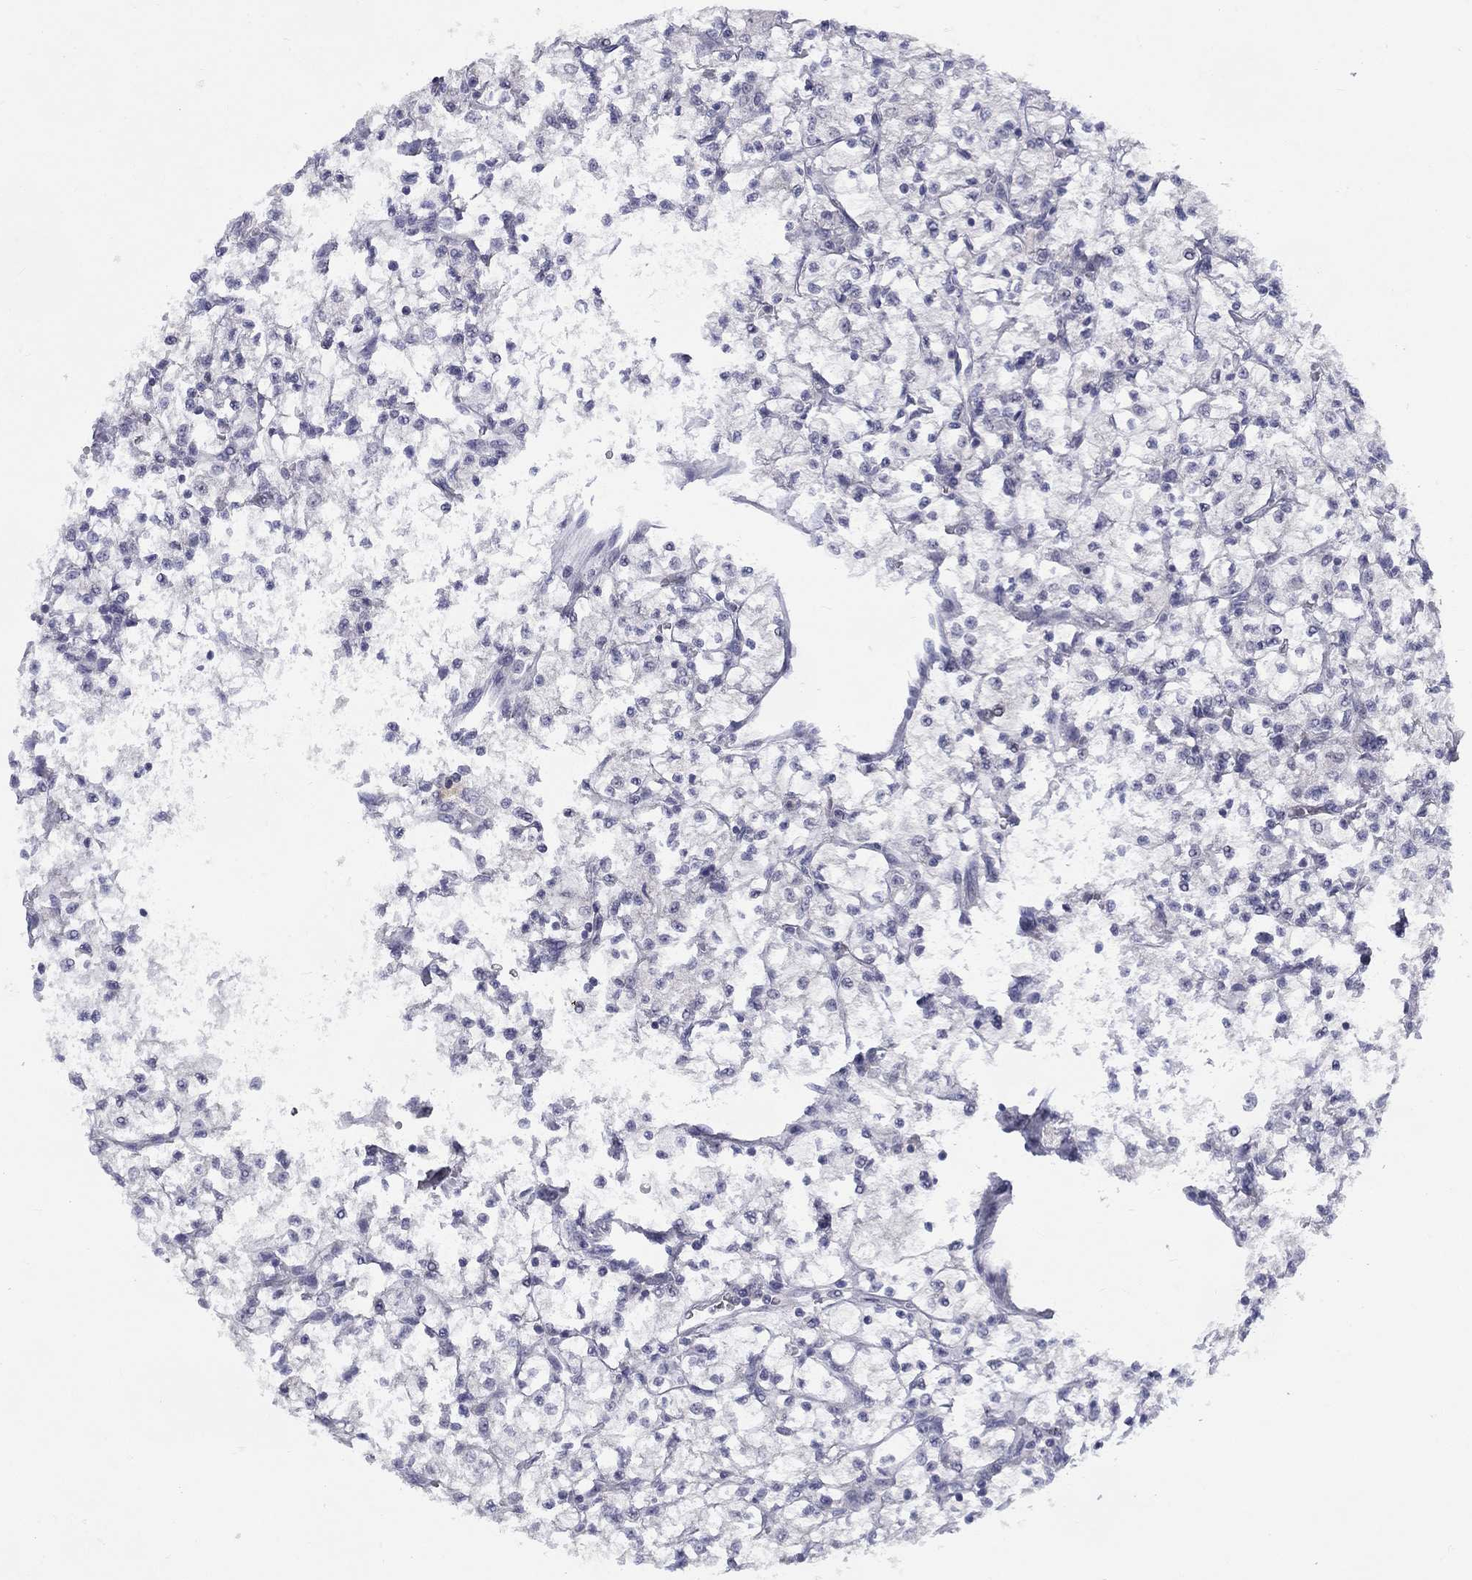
{"staining": {"intensity": "negative", "quantity": "none", "location": "none"}, "tissue": "renal cancer", "cell_type": "Tumor cells", "image_type": "cancer", "snomed": [{"axis": "morphology", "description": "Adenocarcinoma, NOS"}, {"axis": "topography", "description": "Kidney"}], "caption": "This image is of renal cancer stained with immunohistochemistry to label a protein in brown with the nuclei are counter-stained blue. There is no expression in tumor cells.", "gene": "CACNA1A", "patient": {"sex": "female", "age": 64}}